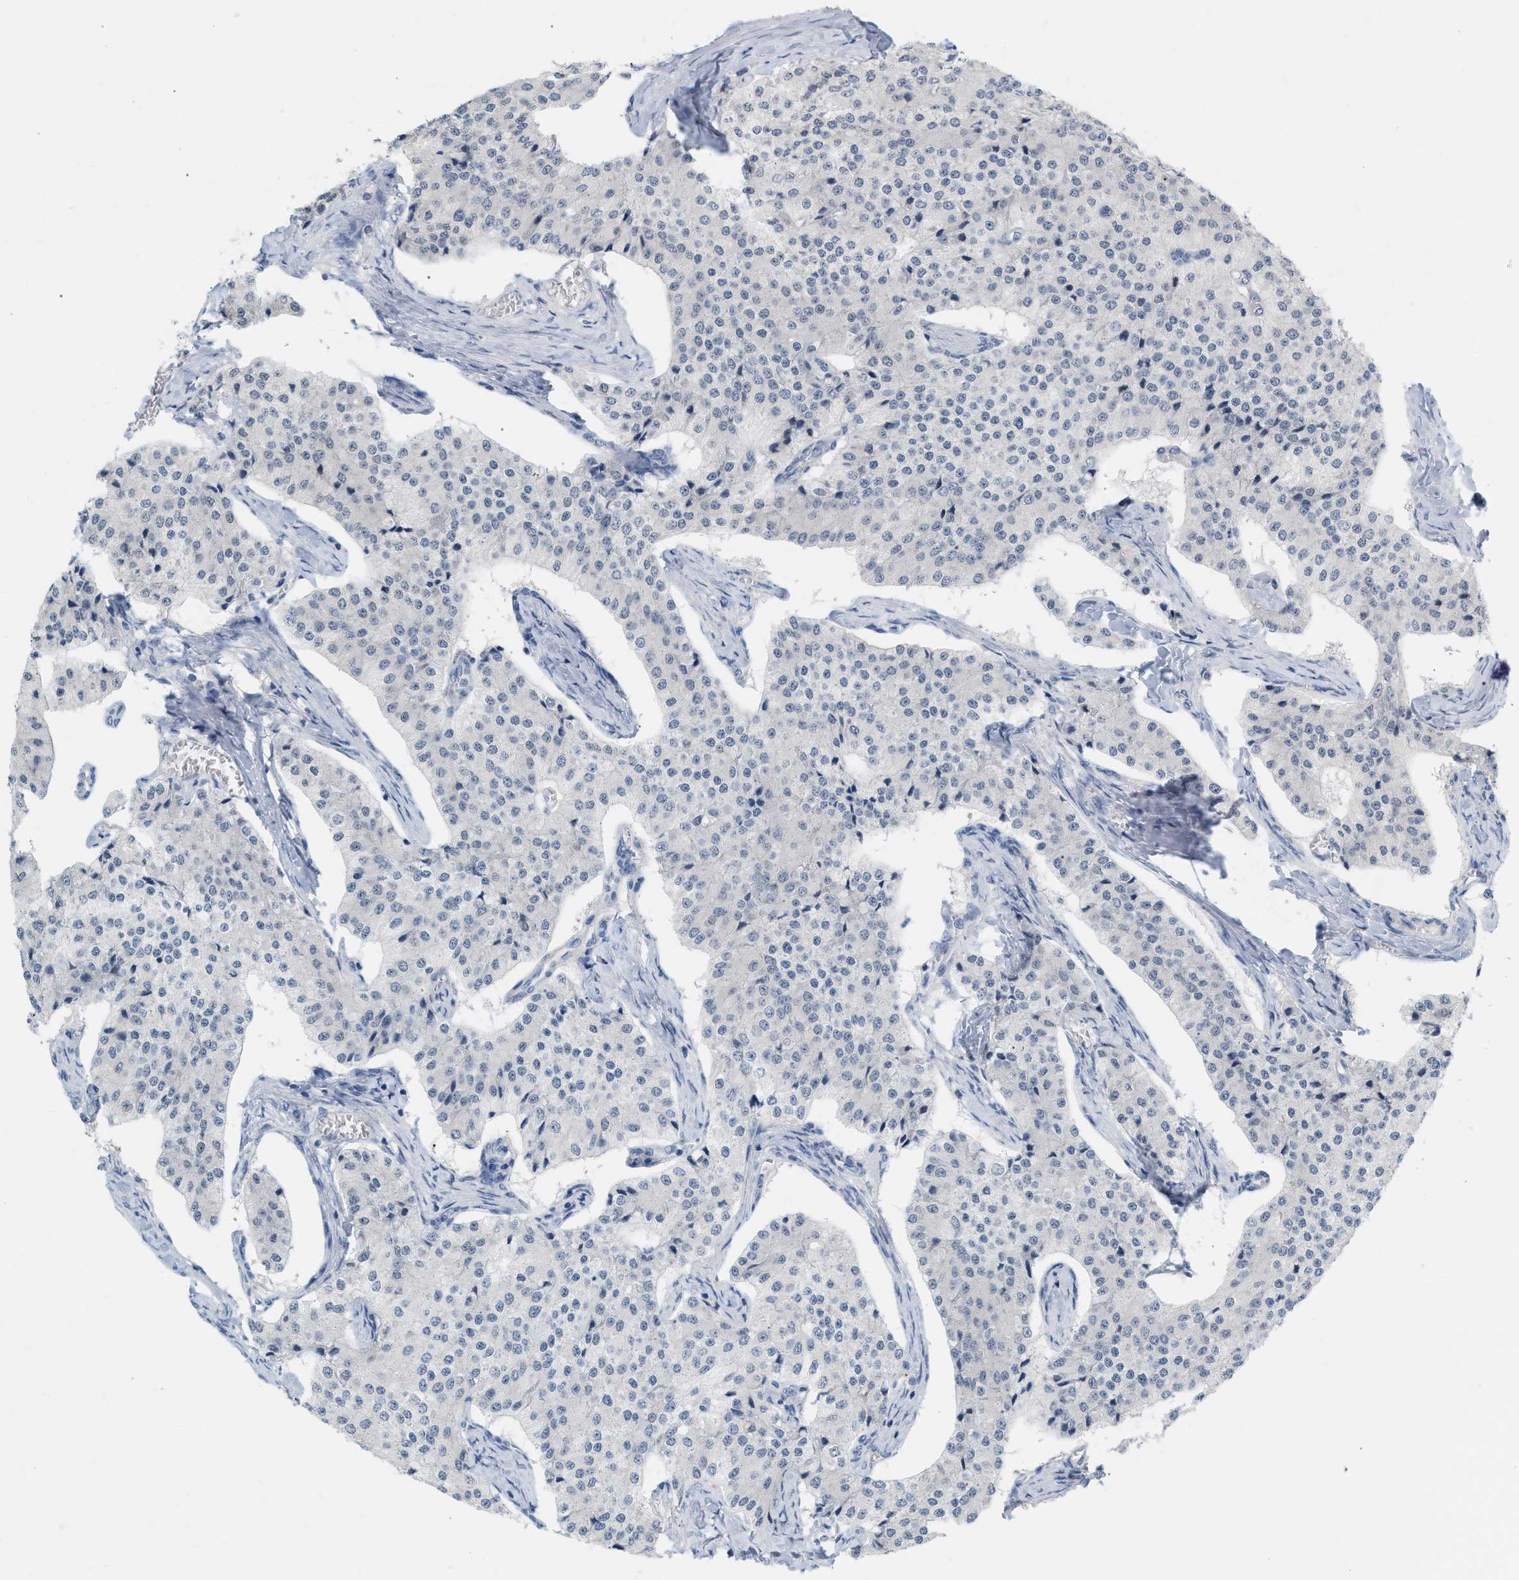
{"staining": {"intensity": "negative", "quantity": "none", "location": "none"}, "tissue": "carcinoid", "cell_type": "Tumor cells", "image_type": "cancer", "snomed": [{"axis": "morphology", "description": "Carcinoid, malignant, NOS"}, {"axis": "topography", "description": "Colon"}], "caption": "A high-resolution image shows IHC staining of carcinoid, which exhibits no significant staining in tumor cells.", "gene": "LRCH1", "patient": {"sex": "female", "age": 52}}